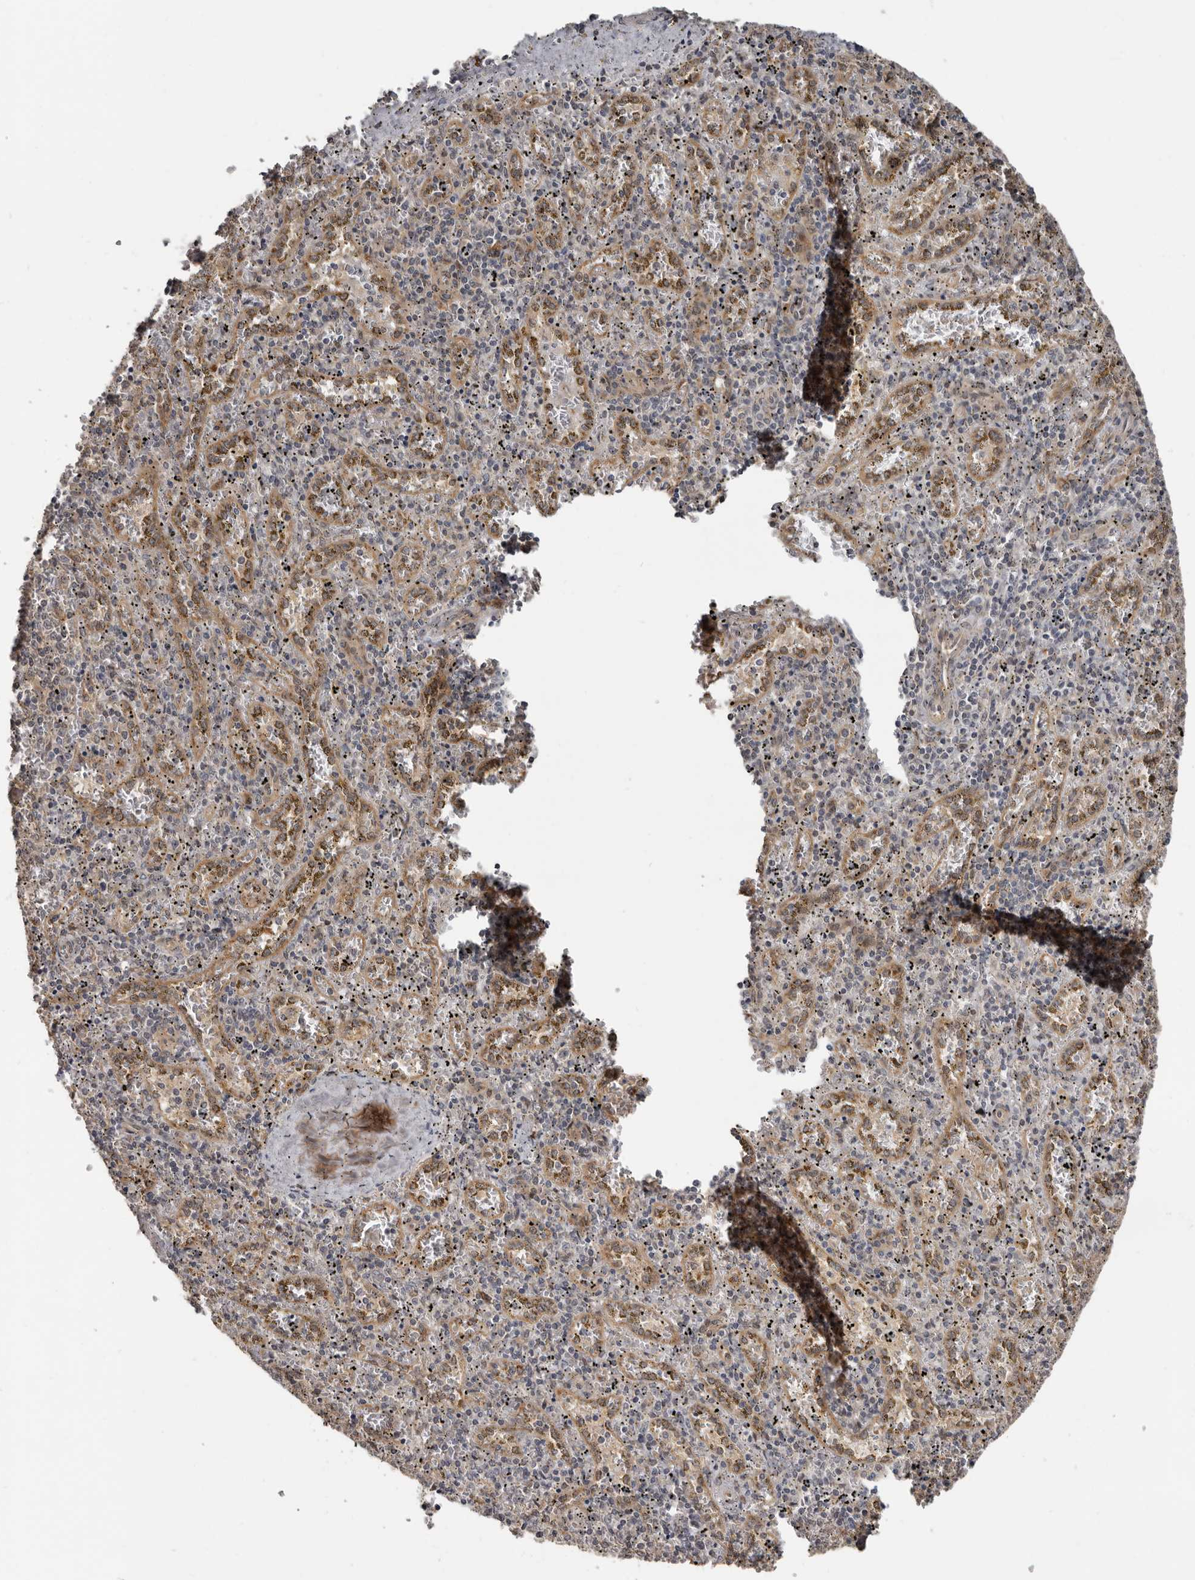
{"staining": {"intensity": "weak", "quantity": "<25%", "location": "cytoplasmic/membranous"}, "tissue": "spleen", "cell_type": "Cells in red pulp", "image_type": "normal", "snomed": [{"axis": "morphology", "description": "Normal tissue, NOS"}, {"axis": "topography", "description": "Spleen"}], "caption": "DAB (3,3'-diaminobenzidine) immunohistochemical staining of benign spleen reveals no significant staining in cells in red pulp.", "gene": "BAD", "patient": {"sex": "male", "age": 11}}